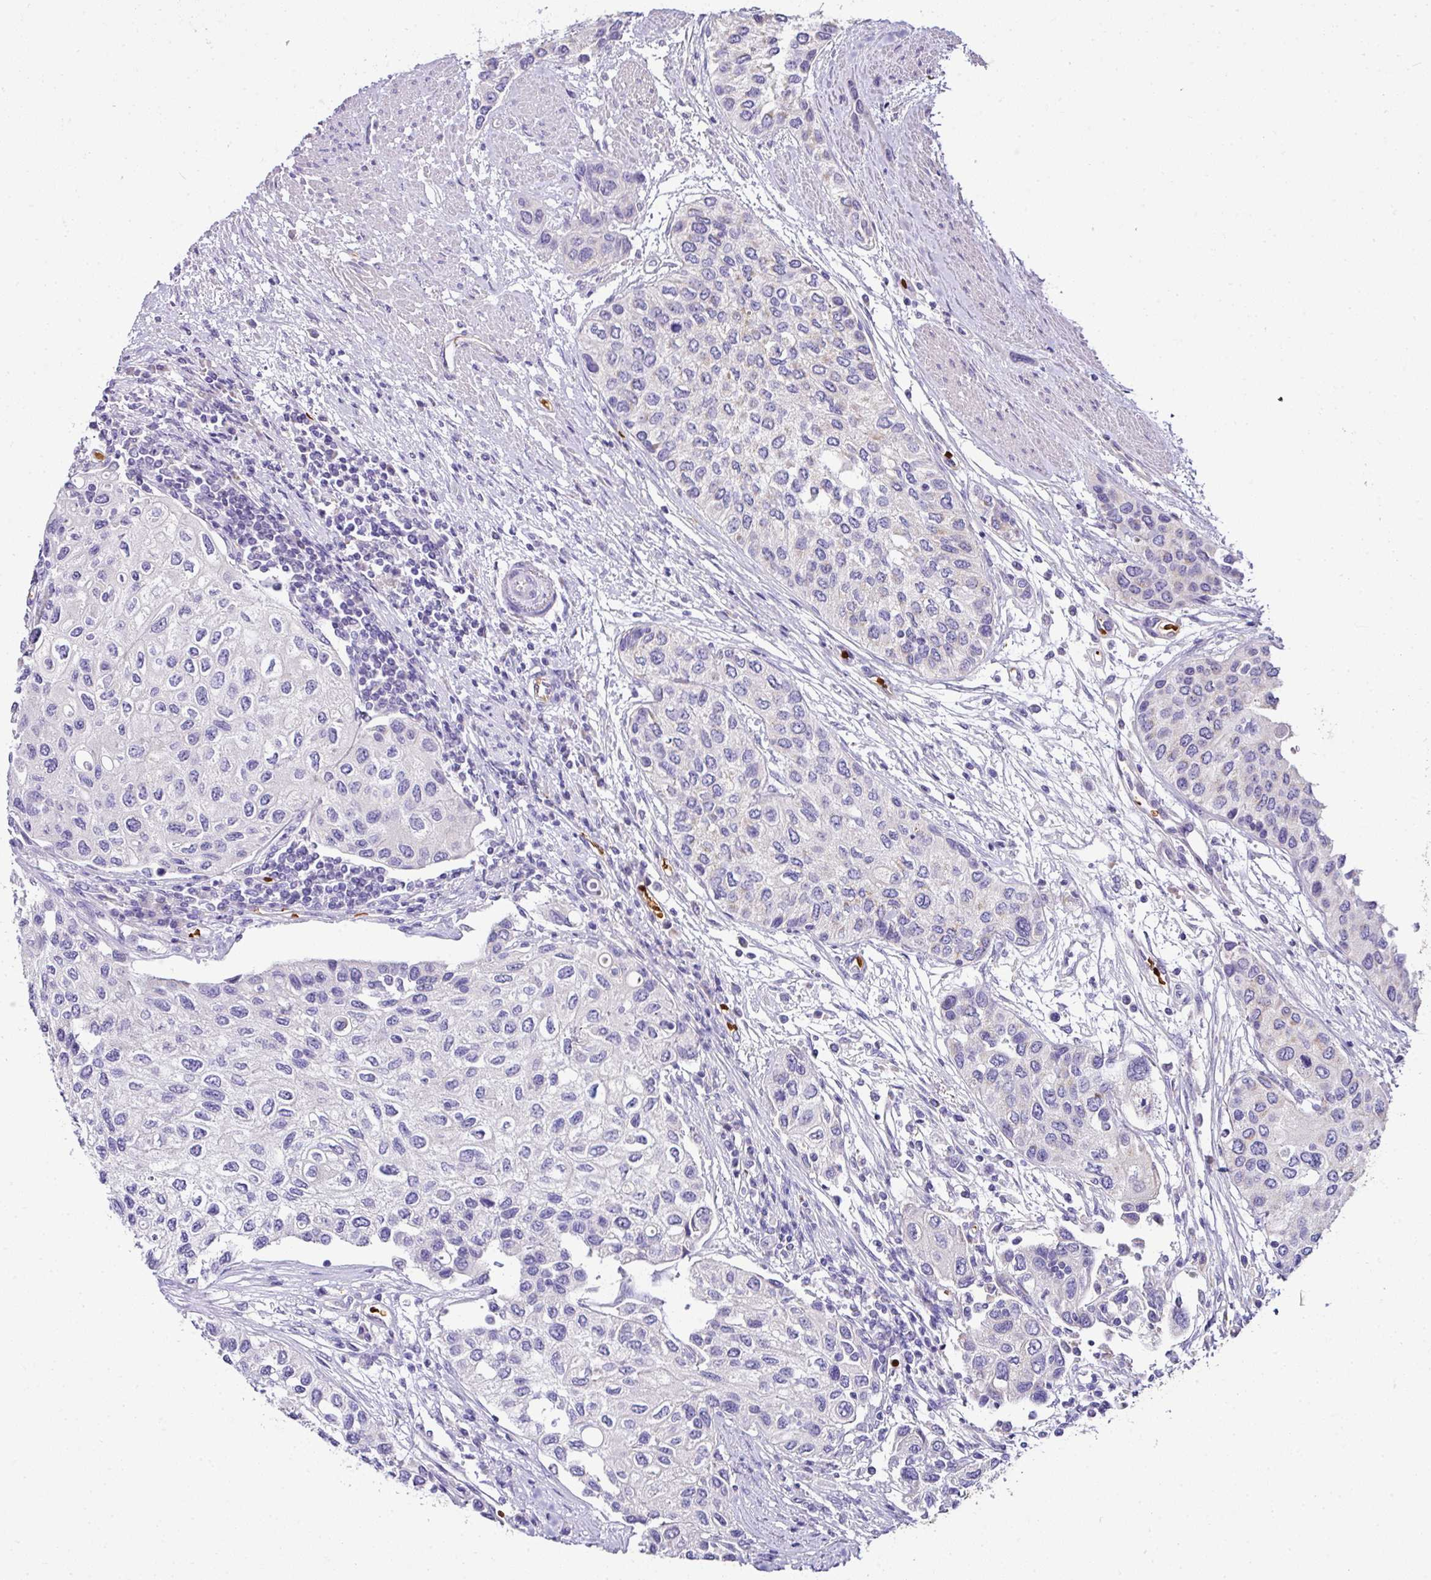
{"staining": {"intensity": "negative", "quantity": "none", "location": "none"}, "tissue": "urothelial cancer", "cell_type": "Tumor cells", "image_type": "cancer", "snomed": [{"axis": "morphology", "description": "Normal tissue, NOS"}, {"axis": "morphology", "description": "Urothelial carcinoma, High grade"}, {"axis": "topography", "description": "Vascular tissue"}, {"axis": "topography", "description": "Urinary bladder"}], "caption": "This is an immunohistochemistry image of human urothelial carcinoma (high-grade). There is no positivity in tumor cells.", "gene": "NAPSA", "patient": {"sex": "female", "age": 56}}